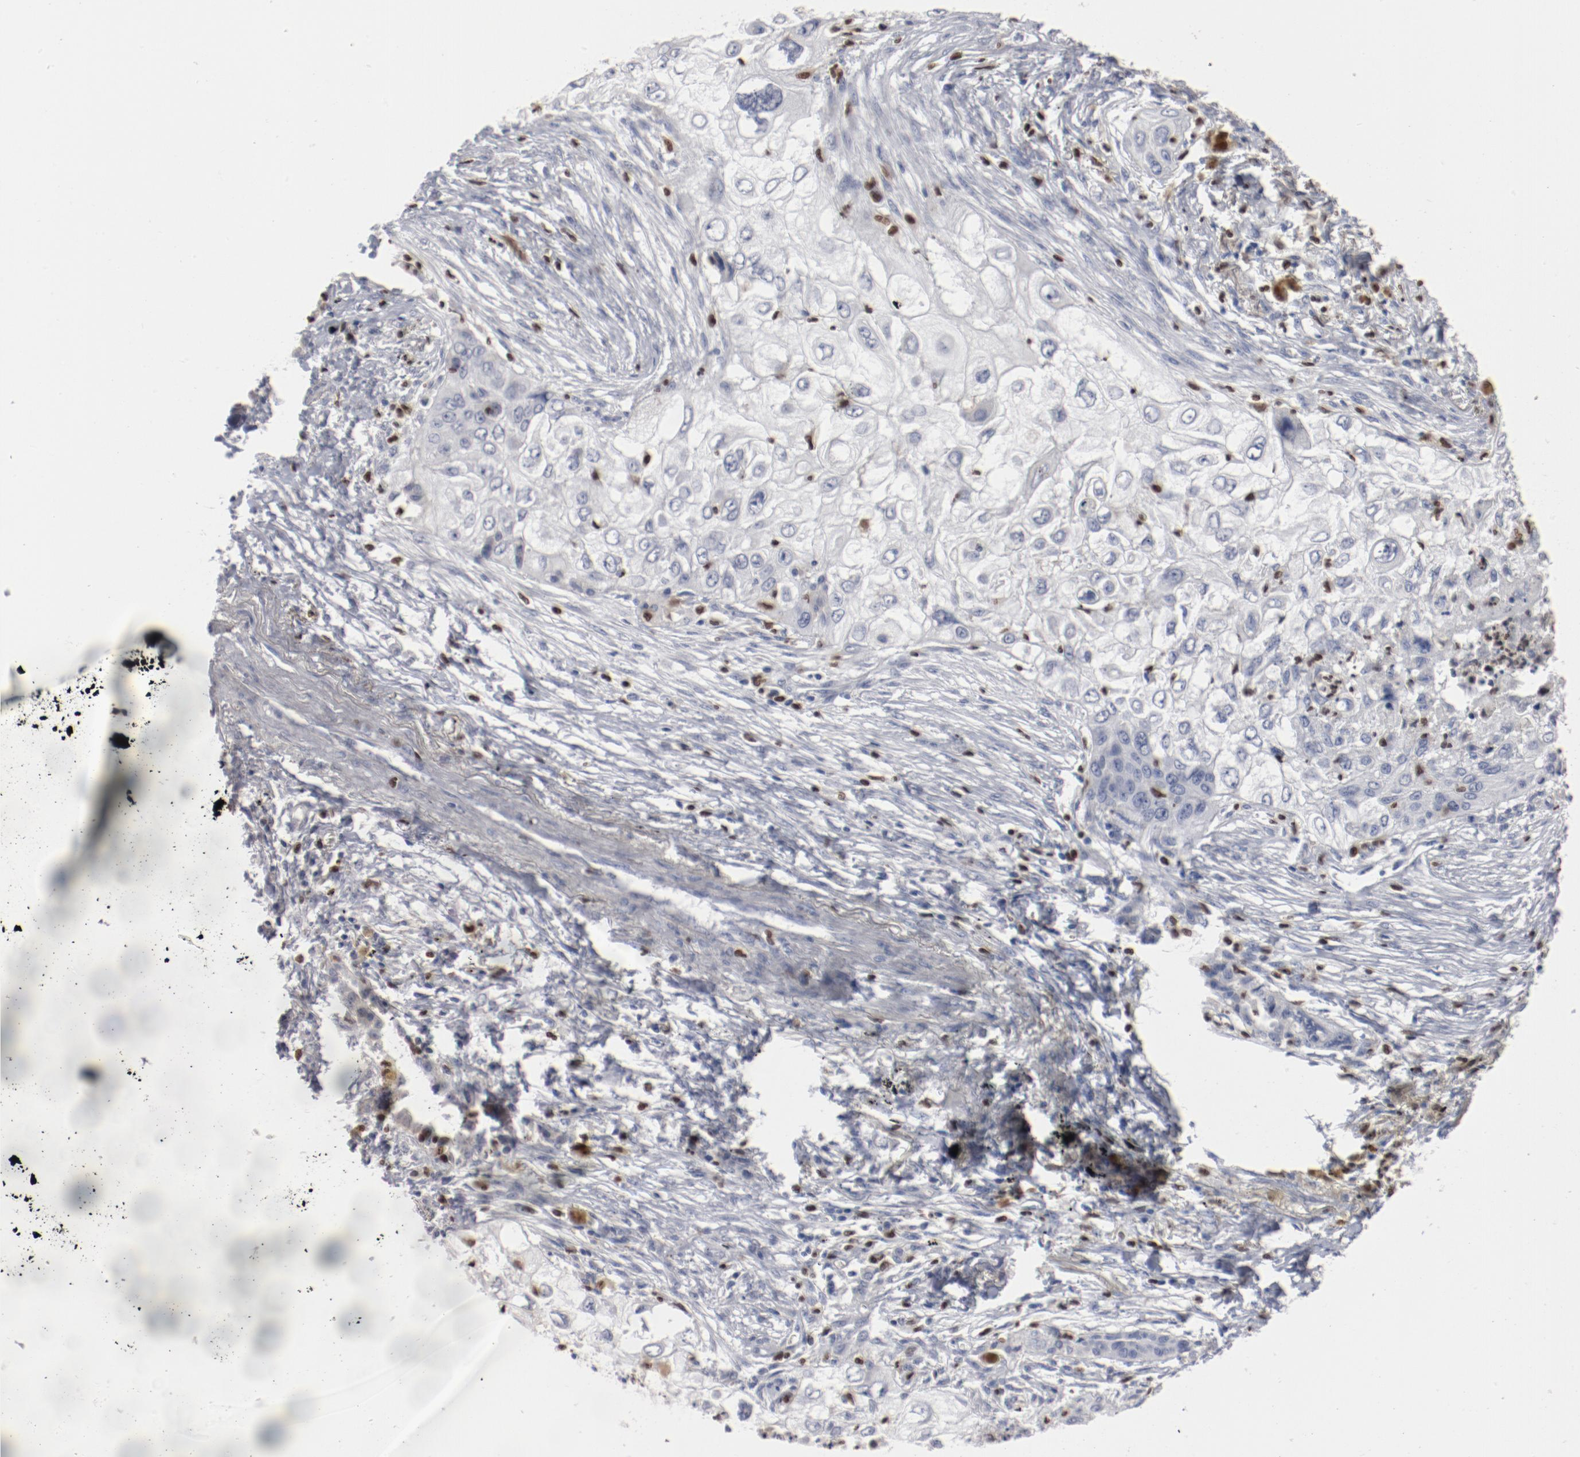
{"staining": {"intensity": "negative", "quantity": "none", "location": "none"}, "tissue": "lung cancer", "cell_type": "Tumor cells", "image_type": "cancer", "snomed": [{"axis": "morphology", "description": "Squamous cell carcinoma, NOS"}, {"axis": "topography", "description": "Lung"}], "caption": "Micrograph shows no protein expression in tumor cells of squamous cell carcinoma (lung) tissue.", "gene": "SPI1", "patient": {"sex": "male", "age": 71}}